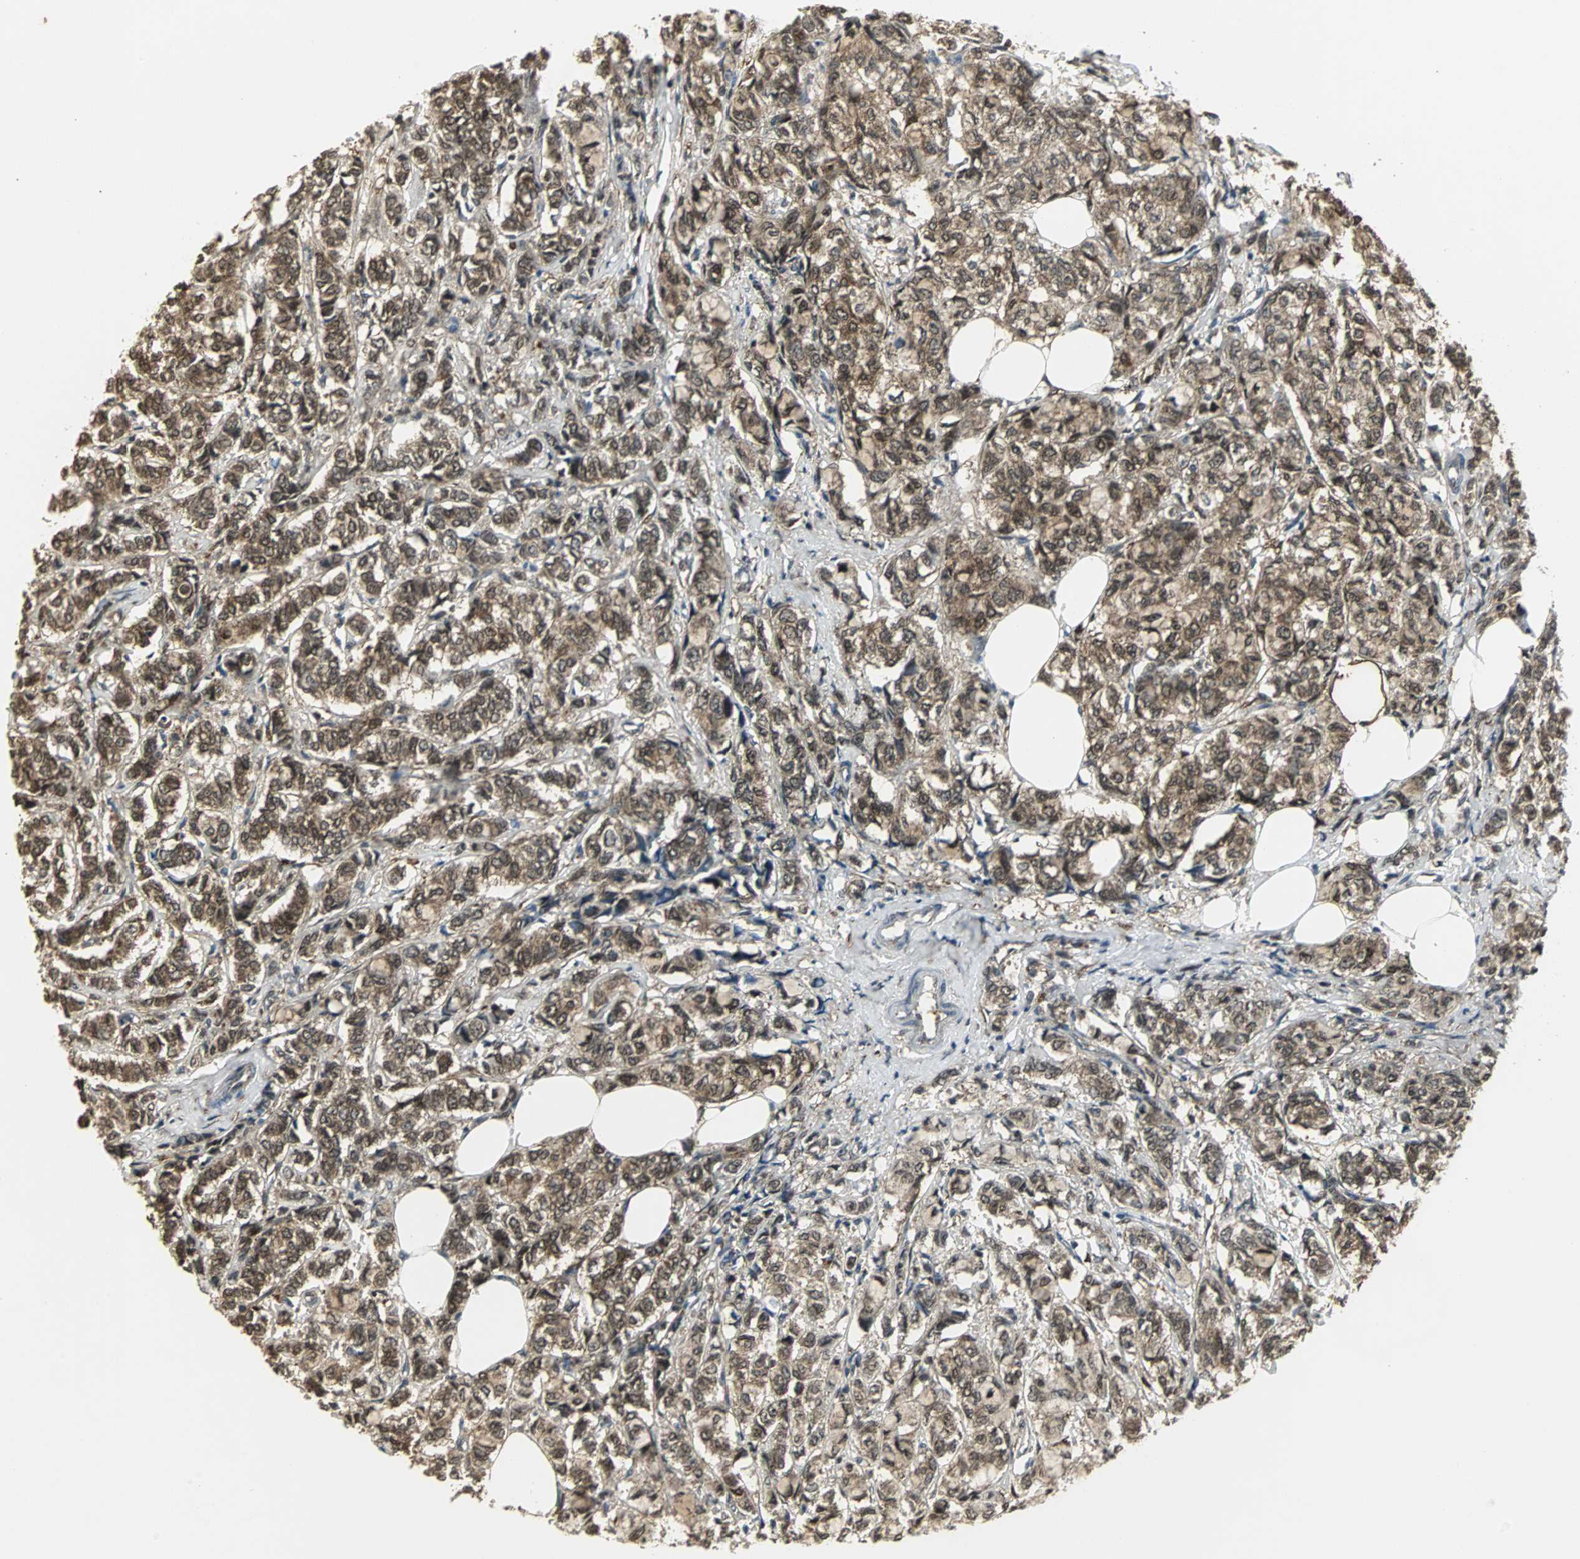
{"staining": {"intensity": "strong", "quantity": ">75%", "location": "cytoplasmic/membranous,nuclear"}, "tissue": "breast cancer", "cell_type": "Tumor cells", "image_type": "cancer", "snomed": [{"axis": "morphology", "description": "Lobular carcinoma"}, {"axis": "topography", "description": "Breast"}], "caption": "Human breast lobular carcinoma stained for a protein (brown) displays strong cytoplasmic/membranous and nuclear positive expression in about >75% of tumor cells.", "gene": "PLIN3", "patient": {"sex": "female", "age": 60}}